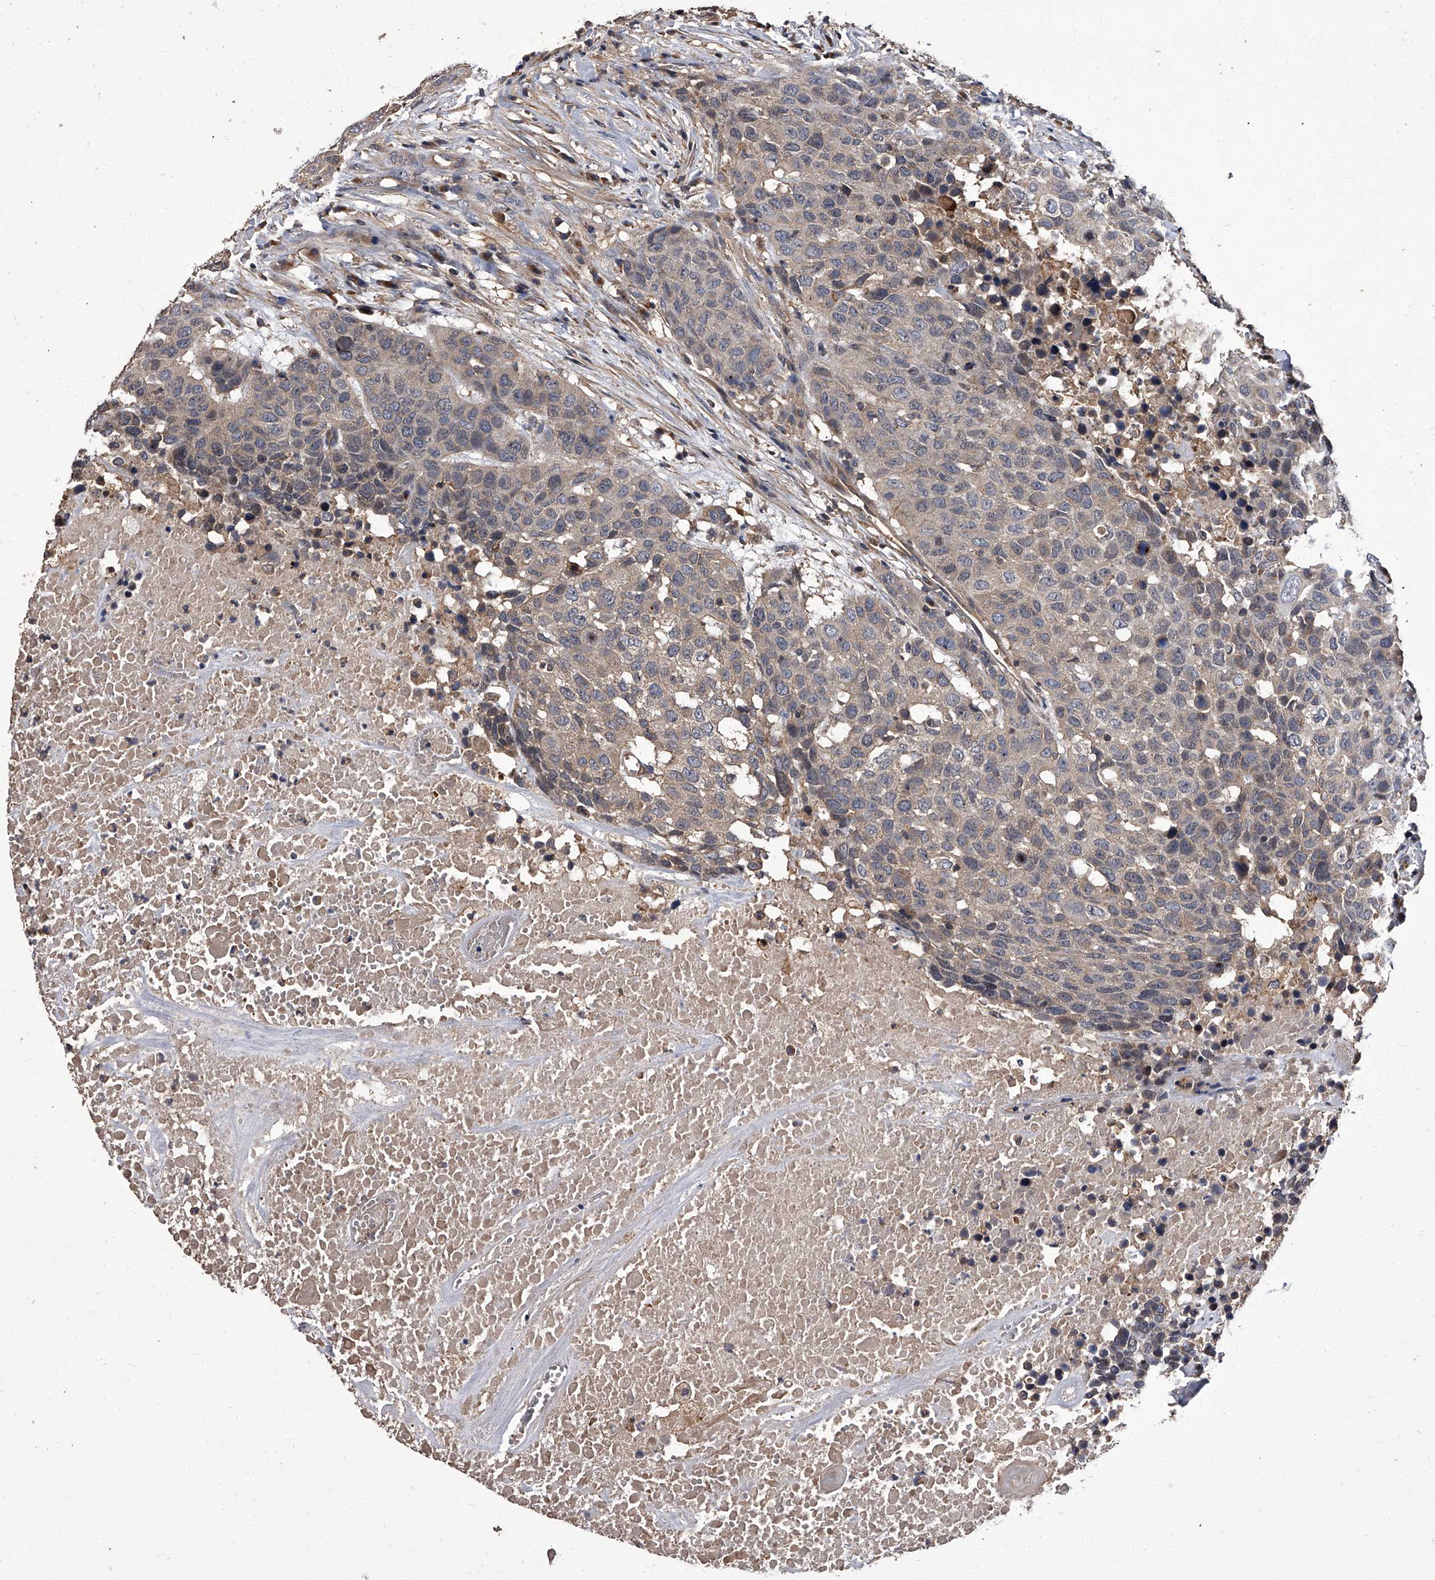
{"staining": {"intensity": "weak", "quantity": ">75%", "location": "cytoplasmic/membranous"}, "tissue": "head and neck cancer", "cell_type": "Tumor cells", "image_type": "cancer", "snomed": [{"axis": "morphology", "description": "Squamous cell carcinoma, NOS"}, {"axis": "topography", "description": "Head-Neck"}], "caption": "Squamous cell carcinoma (head and neck) stained for a protein reveals weak cytoplasmic/membranous positivity in tumor cells.", "gene": "STK36", "patient": {"sex": "male", "age": 66}}